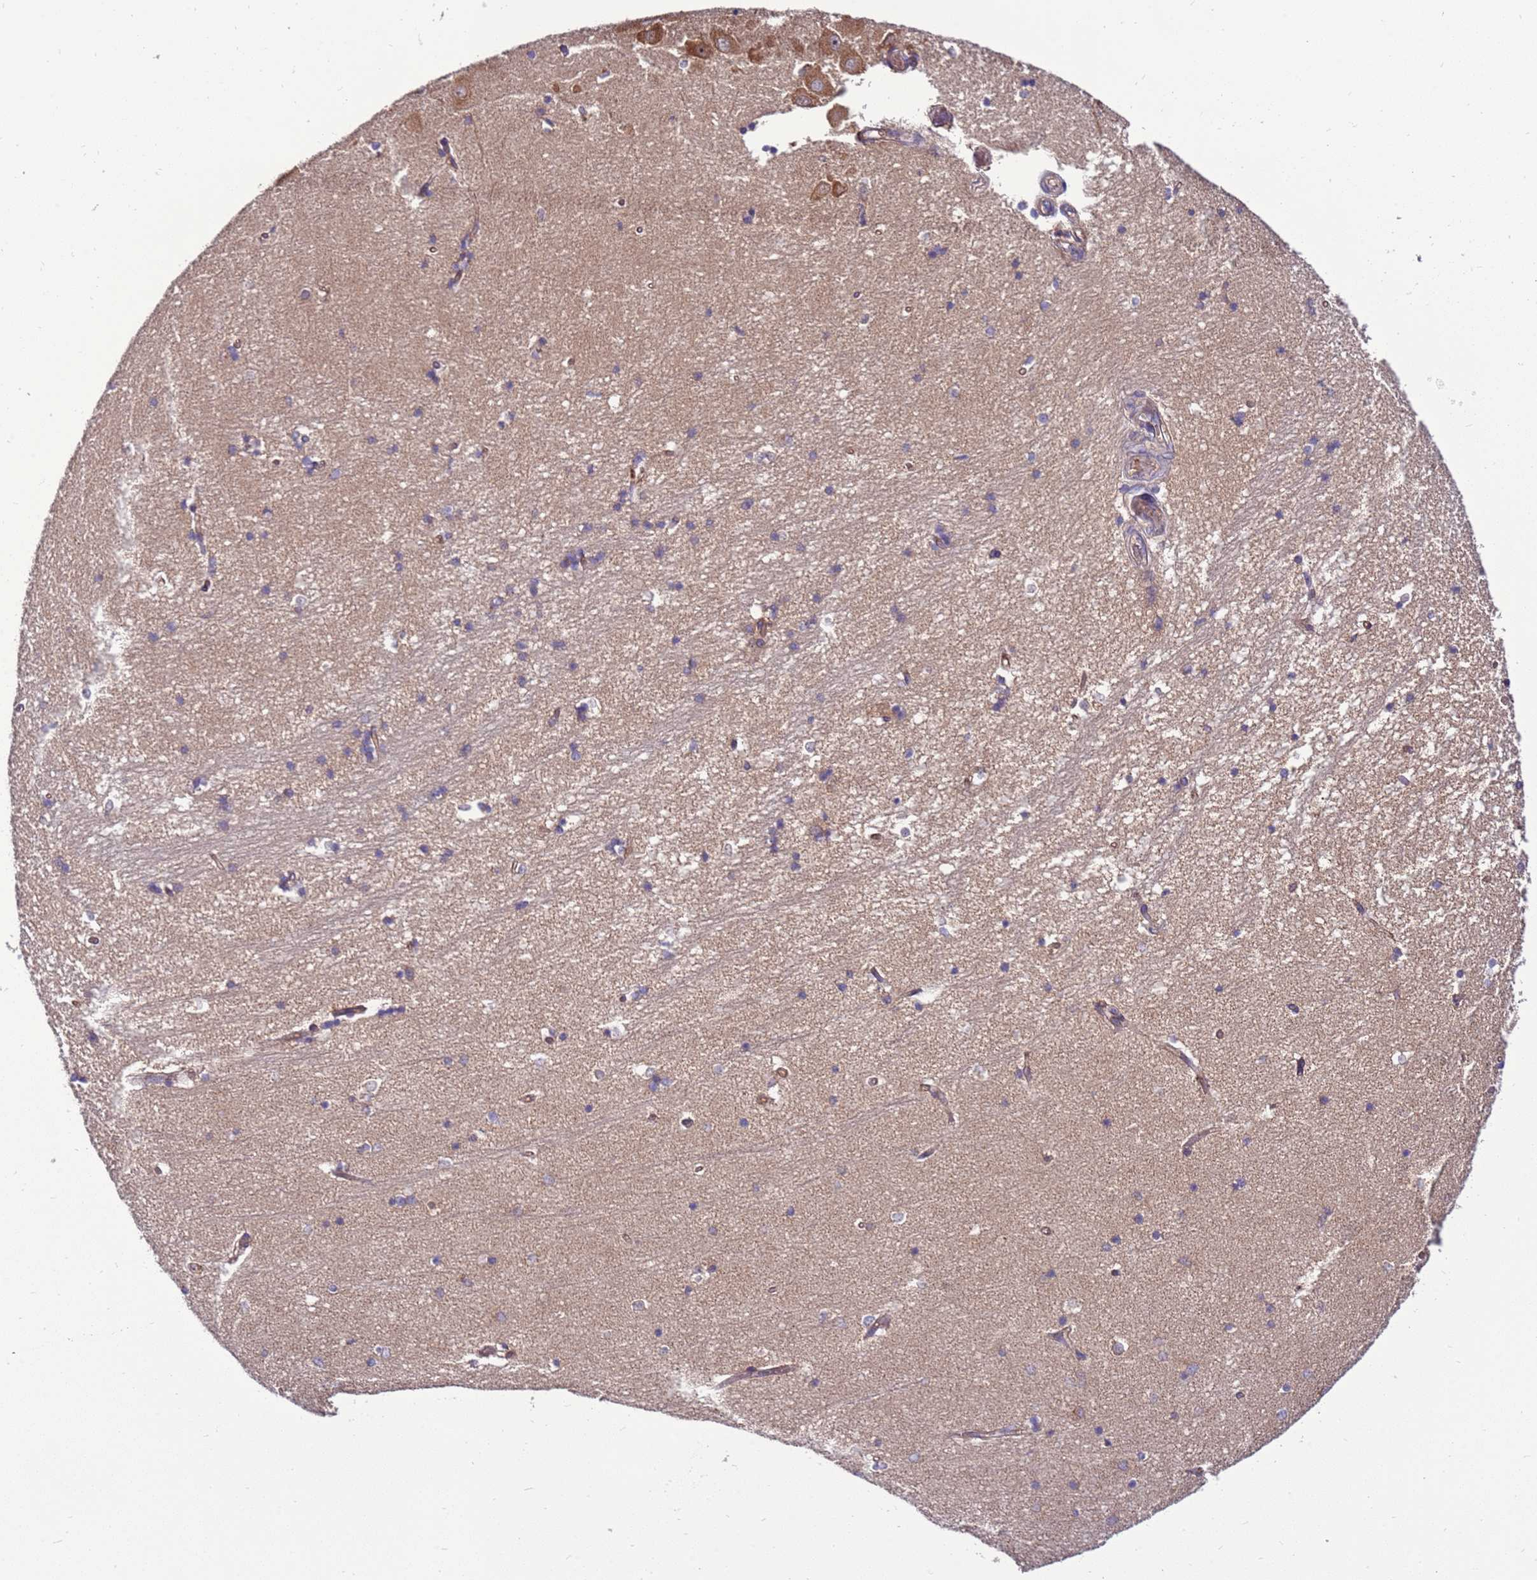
{"staining": {"intensity": "weak", "quantity": "25%-75%", "location": "cytoplasmic/membranous"}, "tissue": "hippocampus", "cell_type": "Glial cells", "image_type": "normal", "snomed": [{"axis": "morphology", "description": "Normal tissue, NOS"}, {"axis": "topography", "description": "Hippocampus"}], "caption": "This image reveals immunohistochemistry staining of benign human hippocampus, with low weak cytoplasmic/membranous positivity in approximately 25%-75% of glial cells.", "gene": "SLC44A5", "patient": {"sex": "male", "age": 45}}